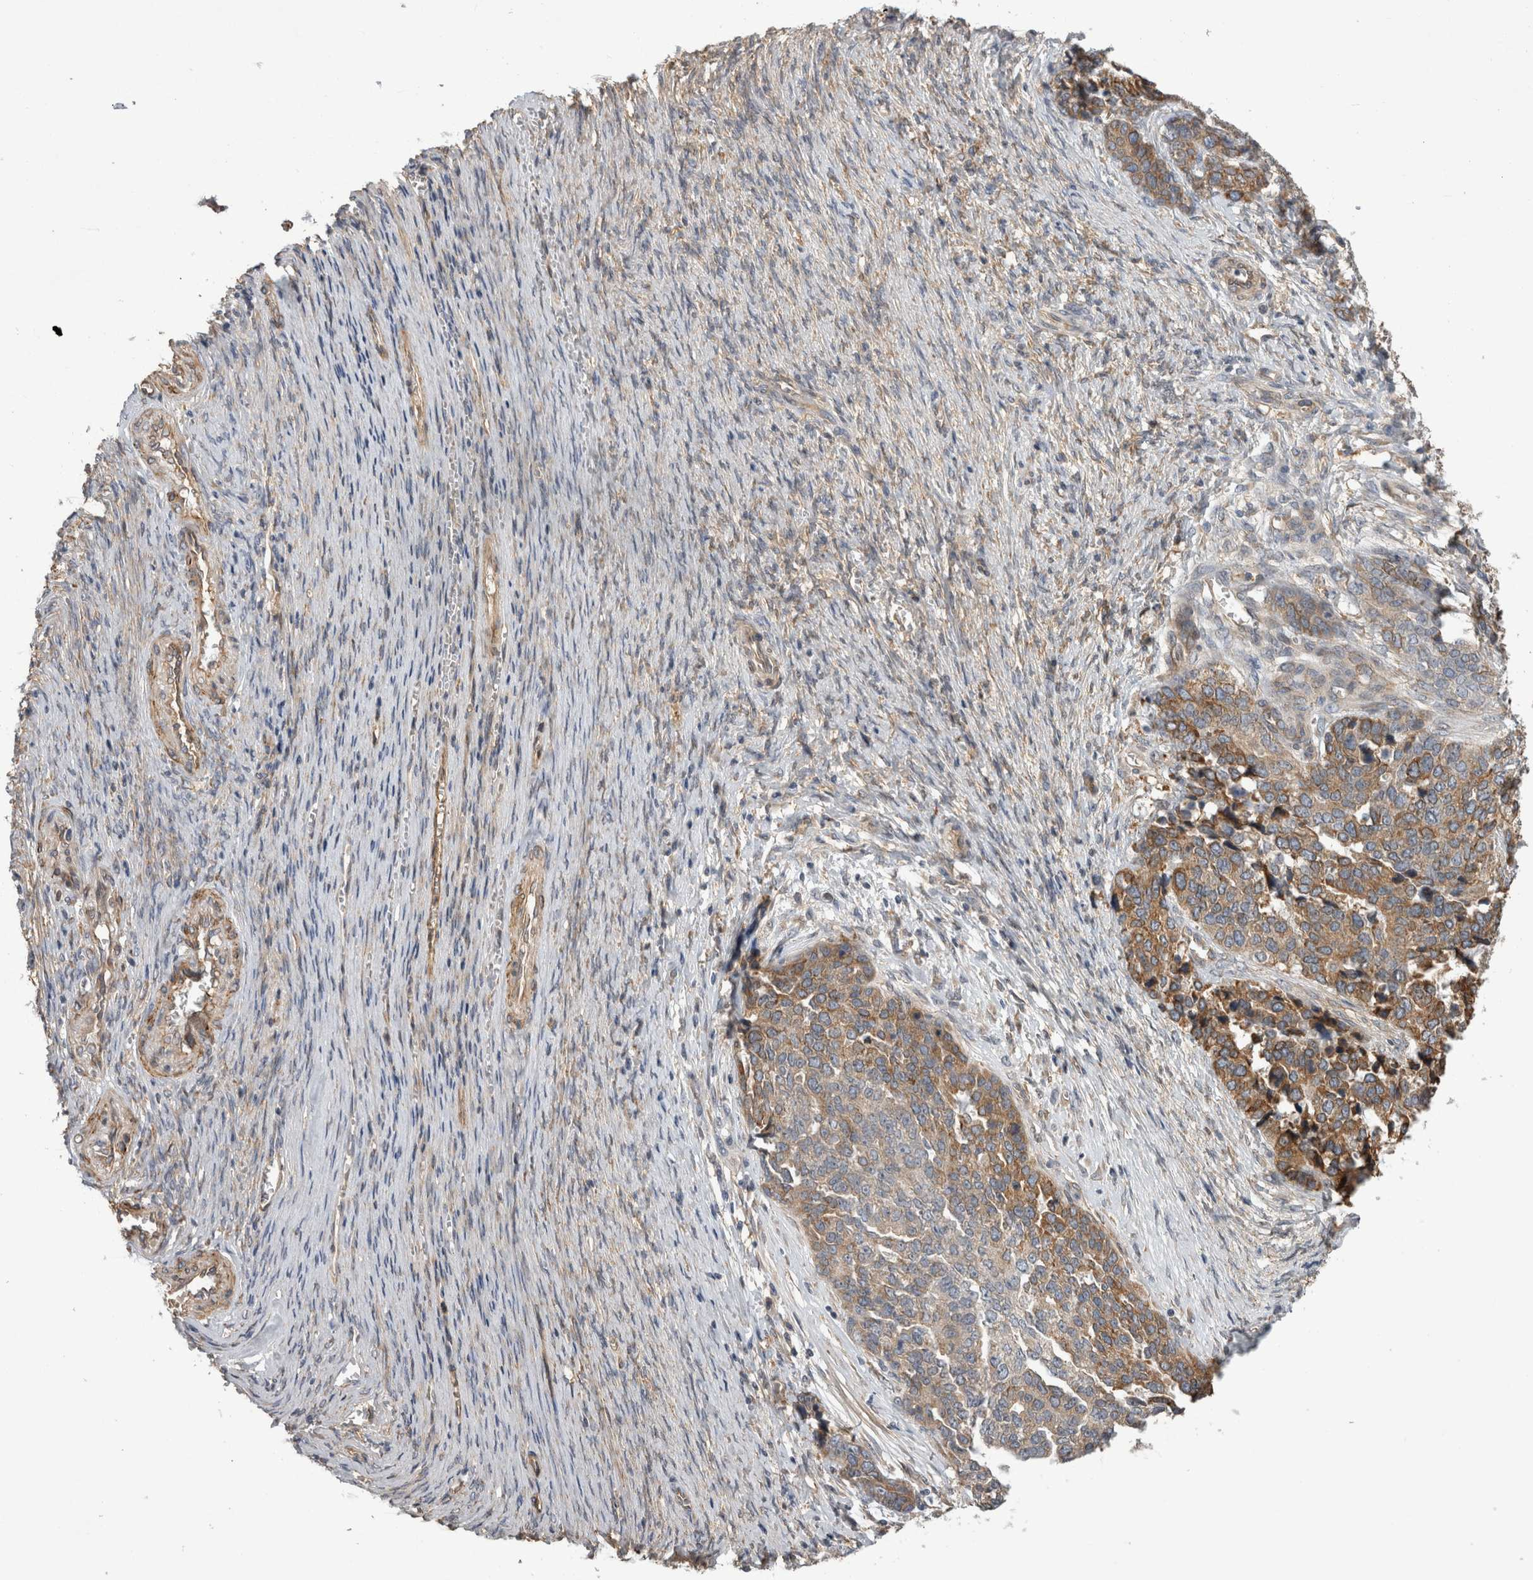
{"staining": {"intensity": "moderate", "quantity": ">75%", "location": "cytoplasmic/membranous"}, "tissue": "ovarian cancer", "cell_type": "Tumor cells", "image_type": "cancer", "snomed": [{"axis": "morphology", "description": "Cystadenocarcinoma, serous, NOS"}, {"axis": "topography", "description": "Ovary"}], "caption": "DAB (3,3'-diaminobenzidine) immunohistochemical staining of ovarian cancer (serous cystadenocarcinoma) reveals moderate cytoplasmic/membranous protein positivity in about >75% of tumor cells.", "gene": "ANKFY1", "patient": {"sex": "female", "age": 44}}